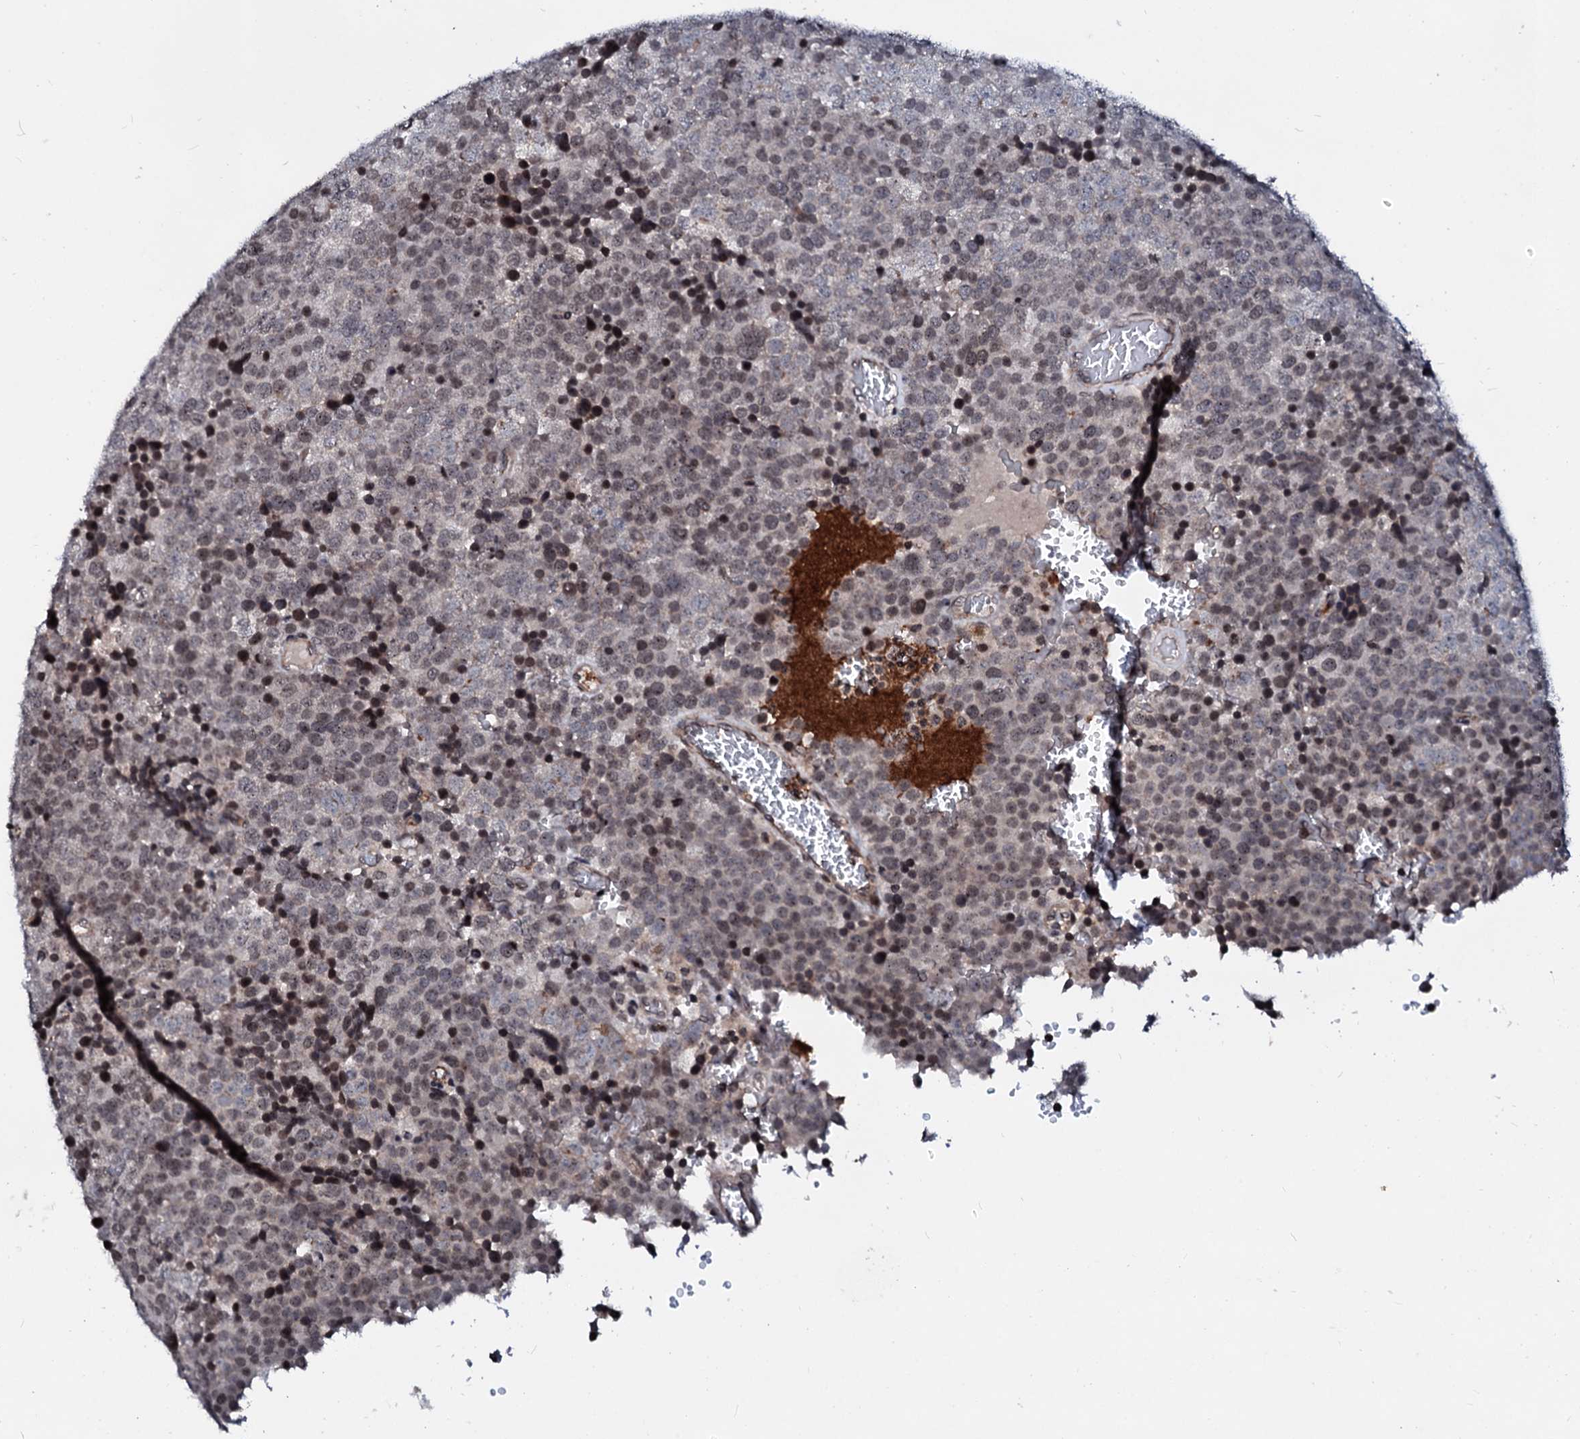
{"staining": {"intensity": "negative", "quantity": "none", "location": "none"}, "tissue": "testis cancer", "cell_type": "Tumor cells", "image_type": "cancer", "snomed": [{"axis": "morphology", "description": "Seminoma, NOS"}, {"axis": "topography", "description": "Testis"}], "caption": "Immunohistochemical staining of testis seminoma shows no significant positivity in tumor cells.", "gene": "LSM11", "patient": {"sex": "male", "age": 71}}